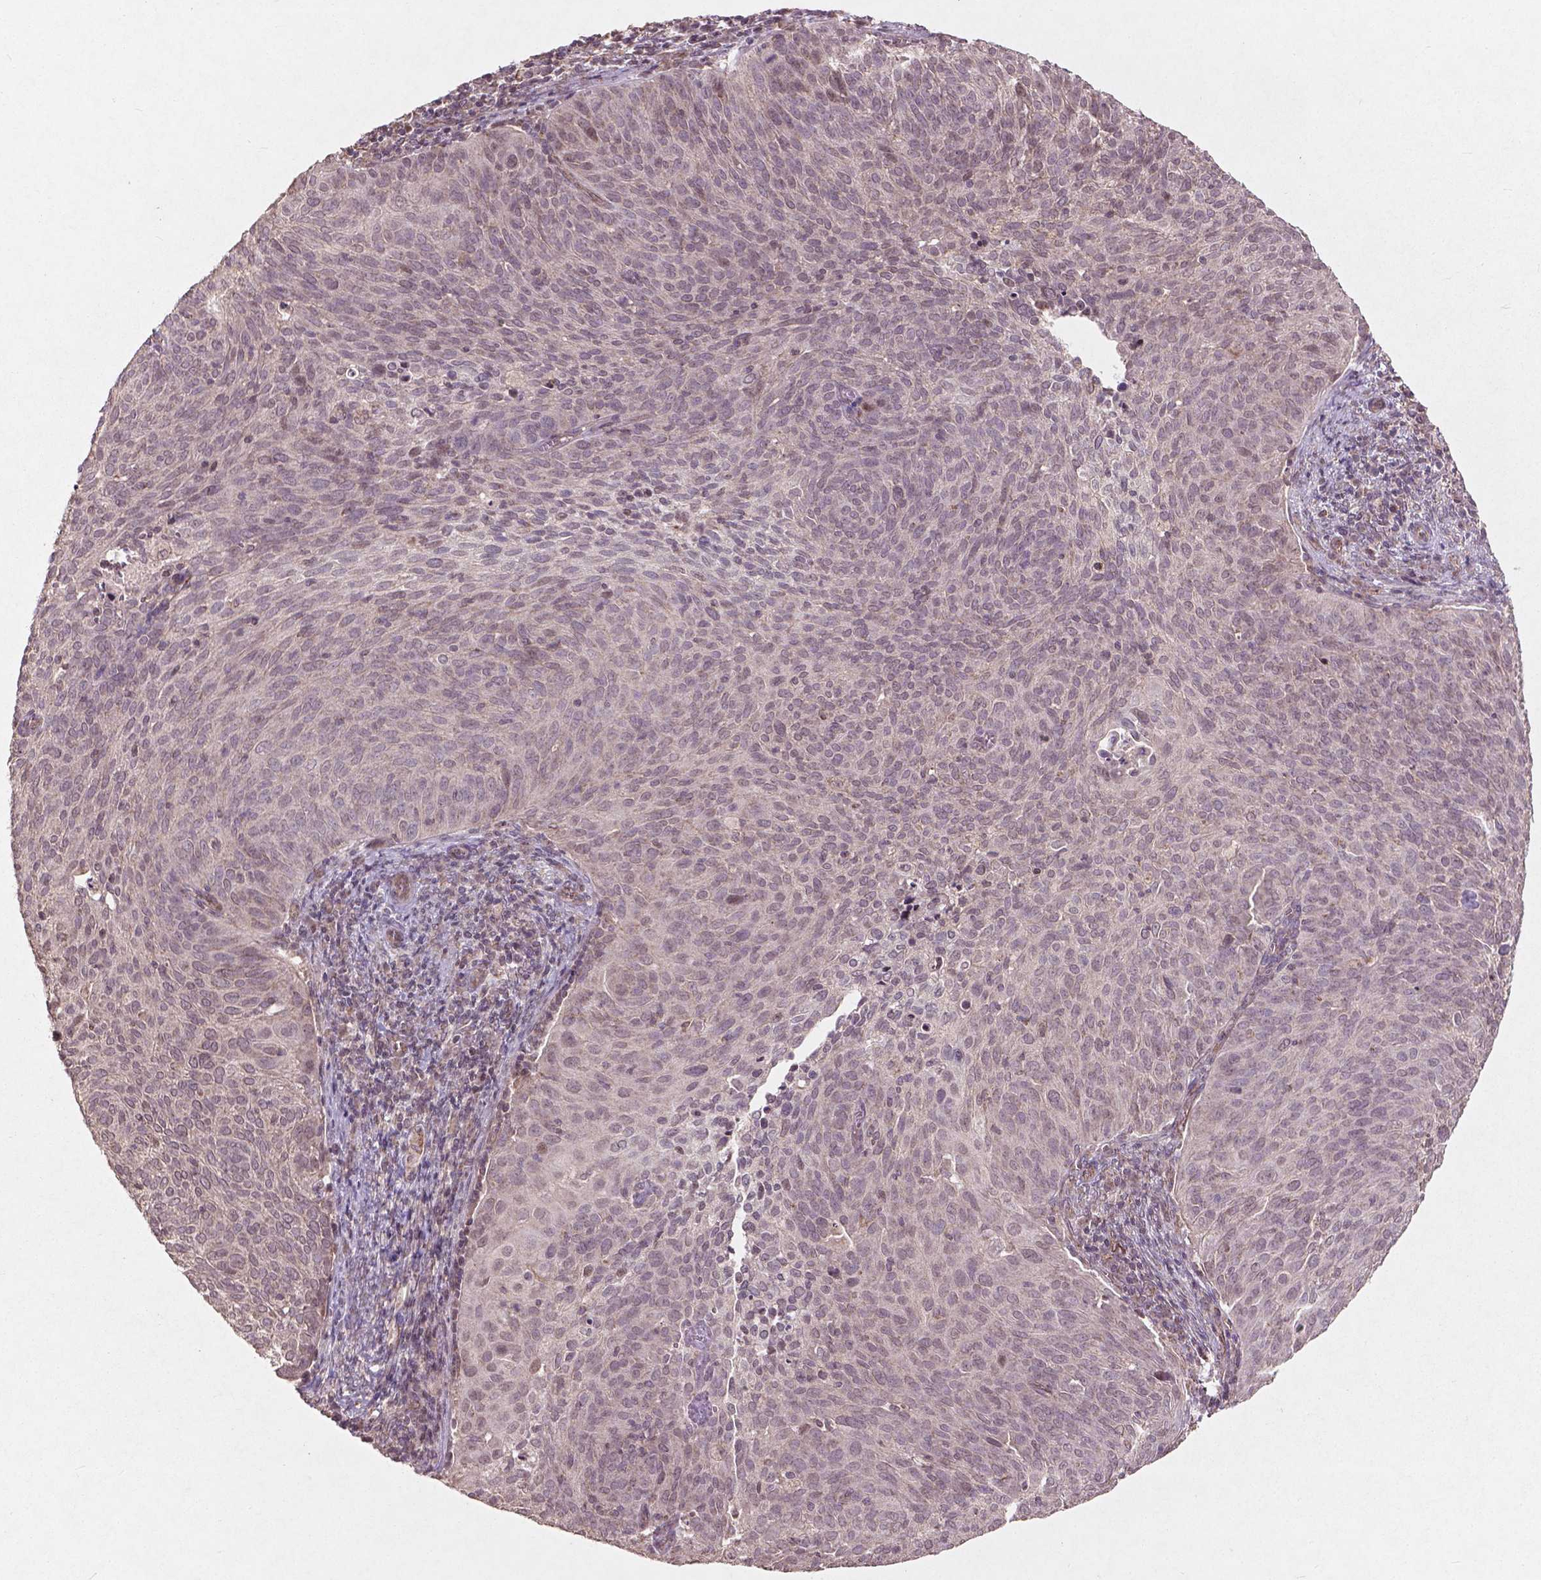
{"staining": {"intensity": "negative", "quantity": "none", "location": "none"}, "tissue": "cervical cancer", "cell_type": "Tumor cells", "image_type": "cancer", "snomed": [{"axis": "morphology", "description": "Squamous cell carcinoma, NOS"}, {"axis": "topography", "description": "Cervix"}], "caption": "Tumor cells show no significant expression in squamous cell carcinoma (cervical).", "gene": "SMAD2", "patient": {"sex": "female", "age": 39}}